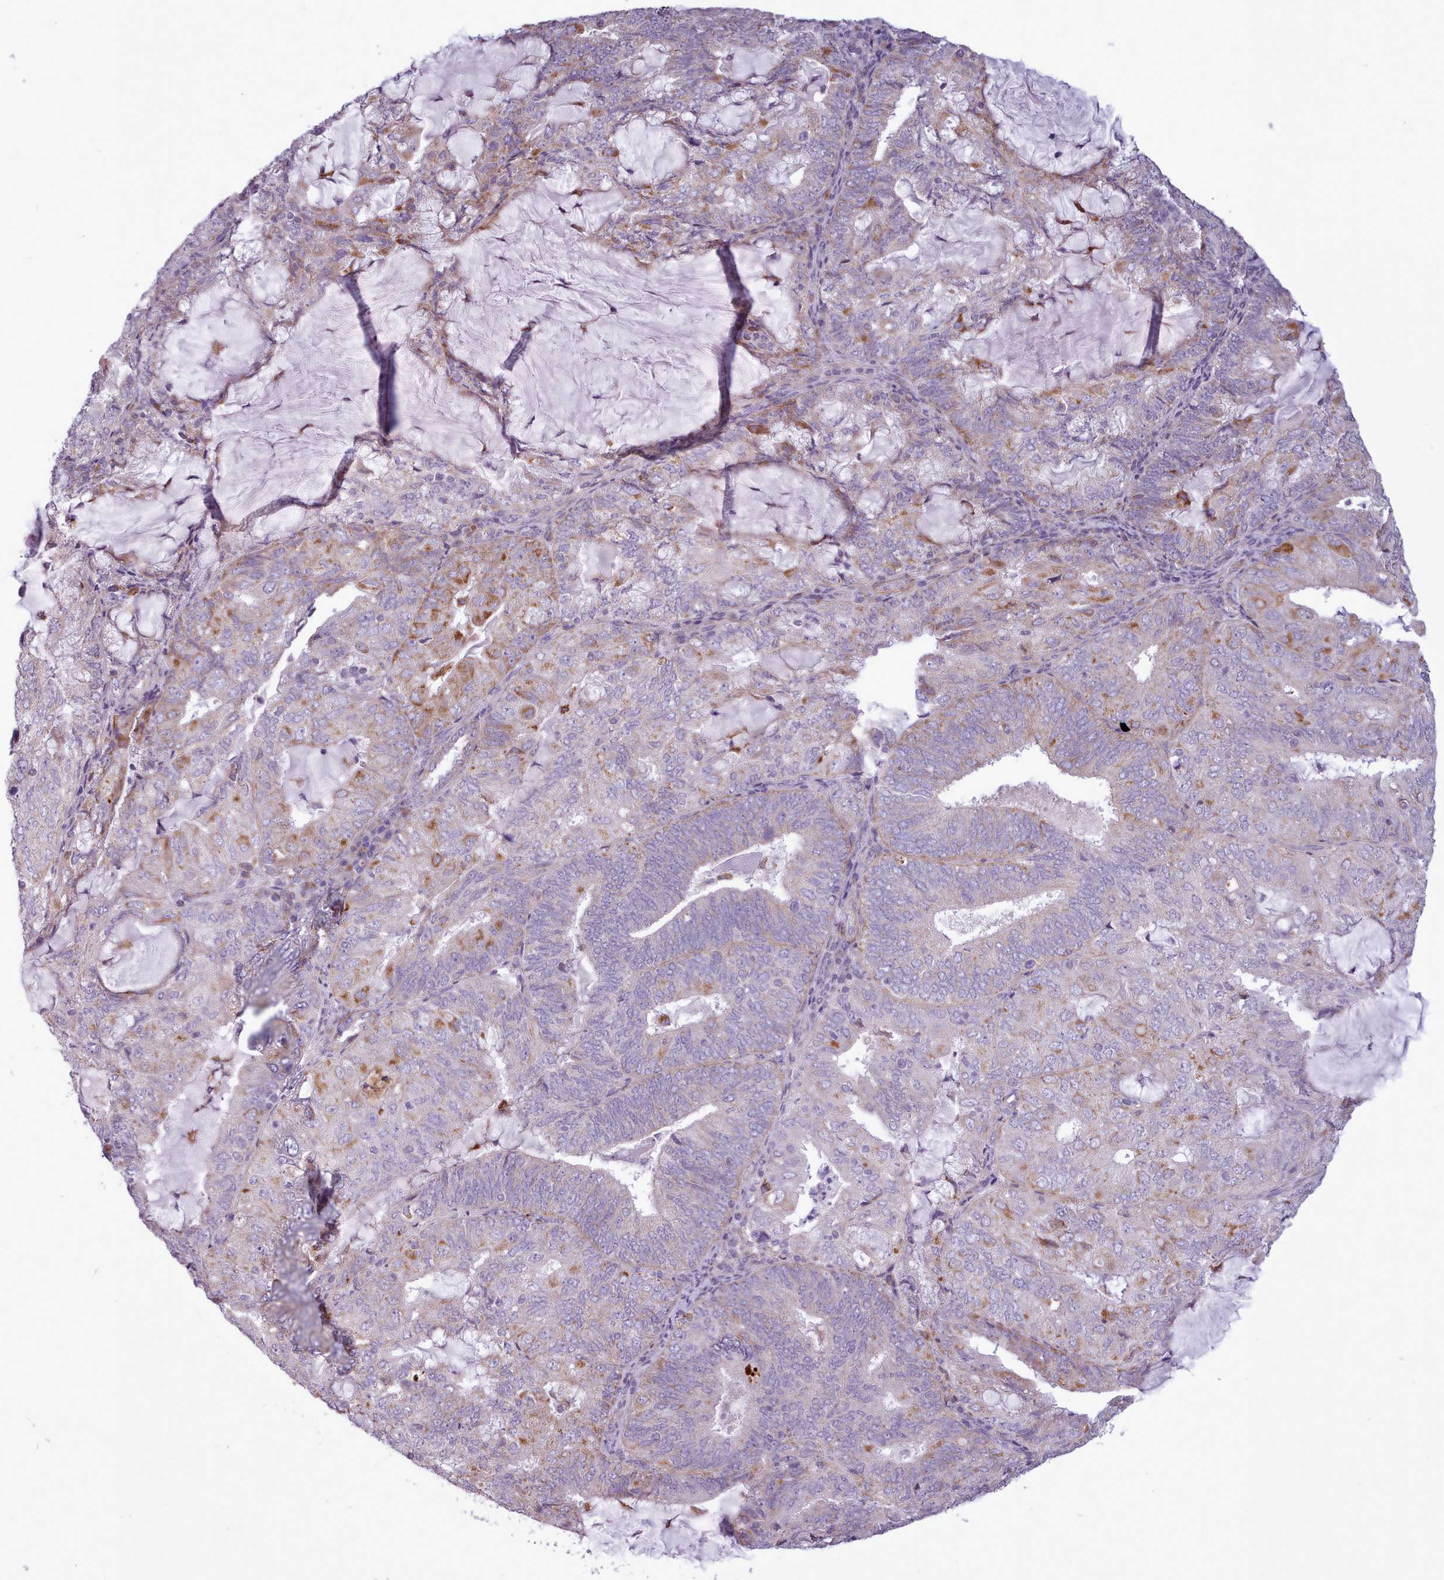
{"staining": {"intensity": "moderate", "quantity": "25%-75%", "location": "cytoplasmic/membranous"}, "tissue": "endometrial cancer", "cell_type": "Tumor cells", "image_type": "cancer", "snomed": [{"axis": "morphology", "description": "Adenocarcinoma, NOS"}, {"axis": "topography", "description": "Endometrium"}], "caption": "This micrograph exhibits immunohistochemistry staining of human endometrial cancer, with medium moderate cytoplasmic/membranous staining in about 25%-75% of tumor cells.", "gene": "AVL9", "patient": {"sex": "female", "age": 81}}